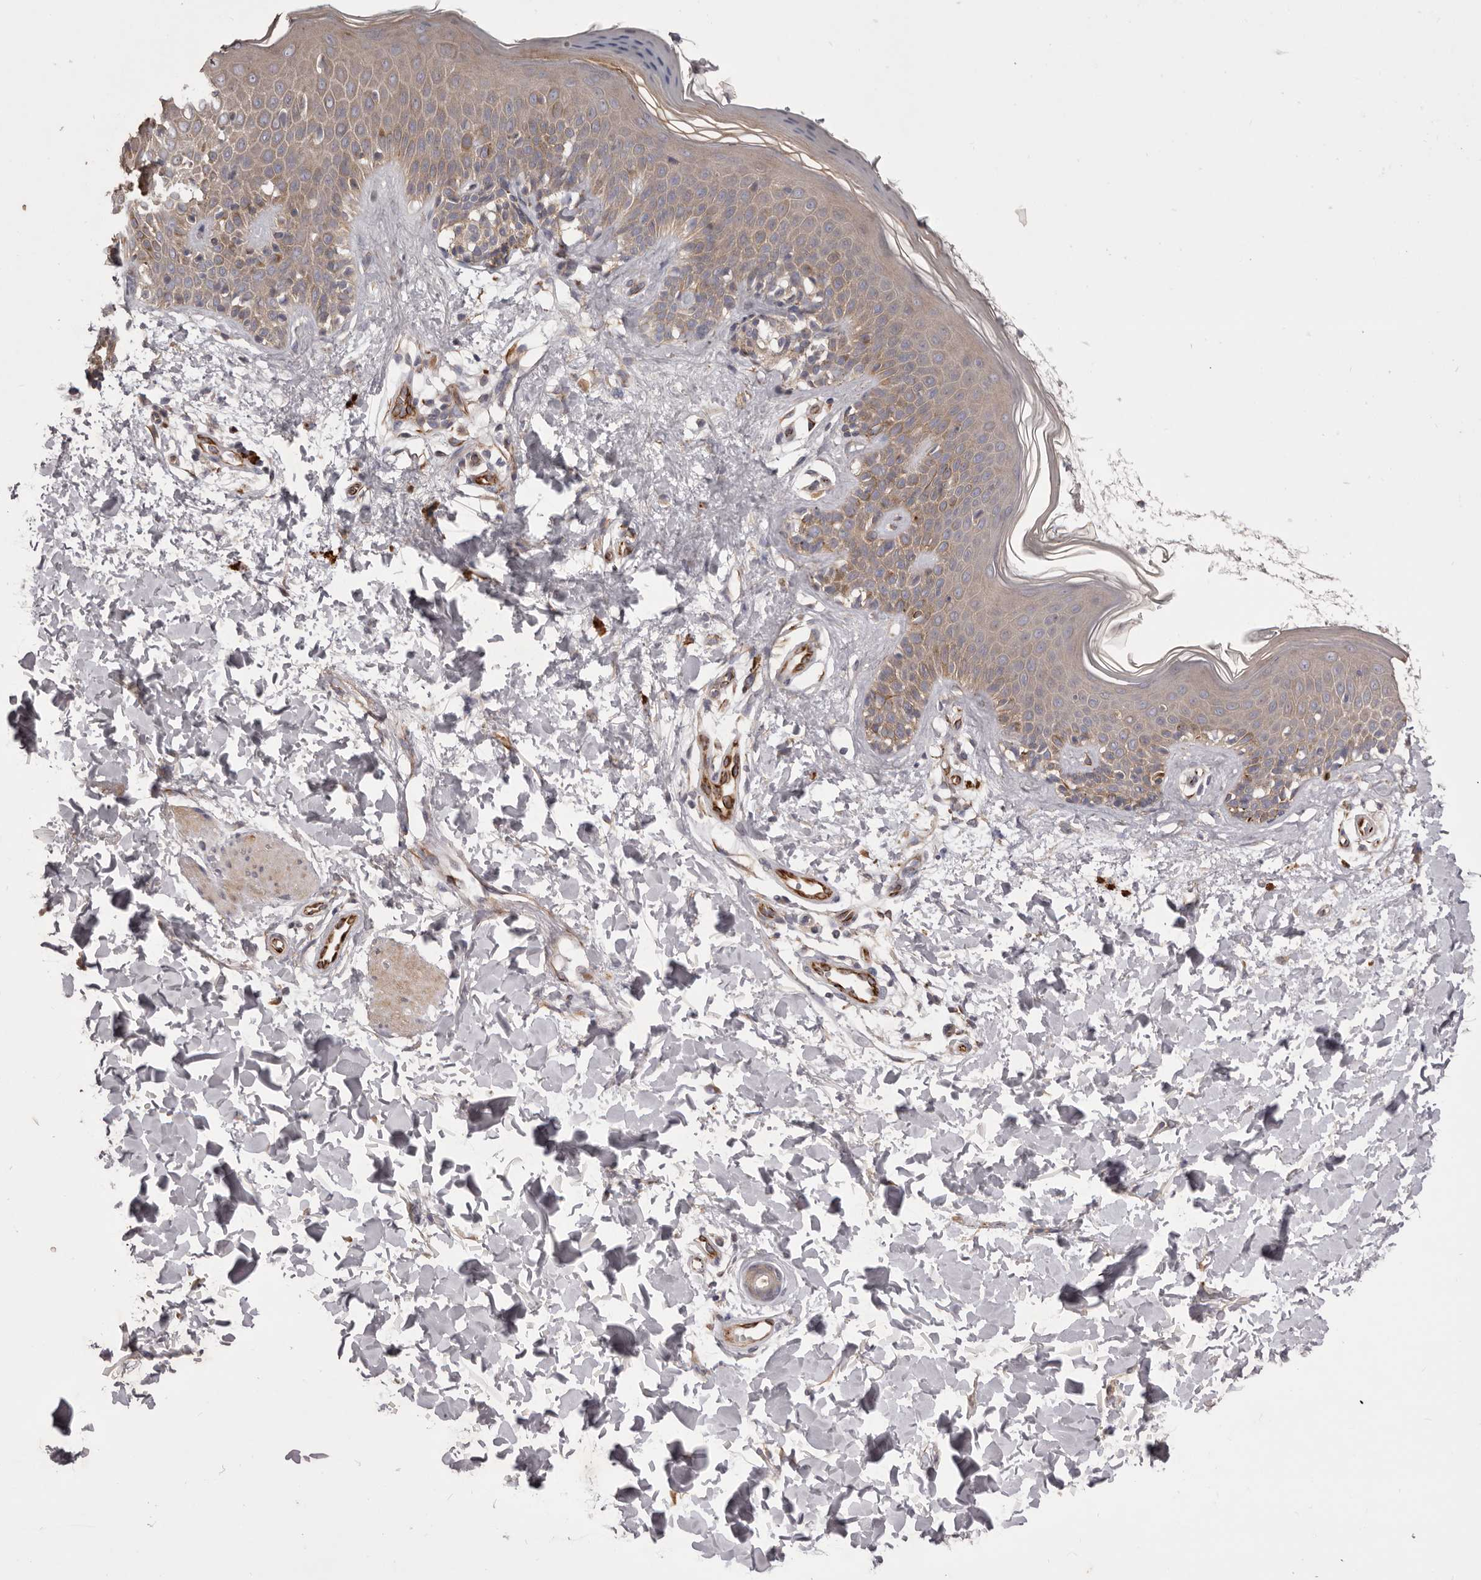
{"staining": {"intensity": "moderate", "quantity": ">75%", "location": "cytoplasmic/membranous"}, "tissue": "skin", "cell_type": "Fibroblasts", "image_type": "normal", "snomed": [{"axis": "morphology", "description": "Normal tissue, NOS"}, {"axis": "topography", "description": "Skin"}], "caption": "Immunohistochemical staining of normal skin displays moderate cytoplasmic/membranous protein staining in about >75% of fibroblasts.", "gene": "PNRC1", "patient": {"sex": "male", "age": 37}}